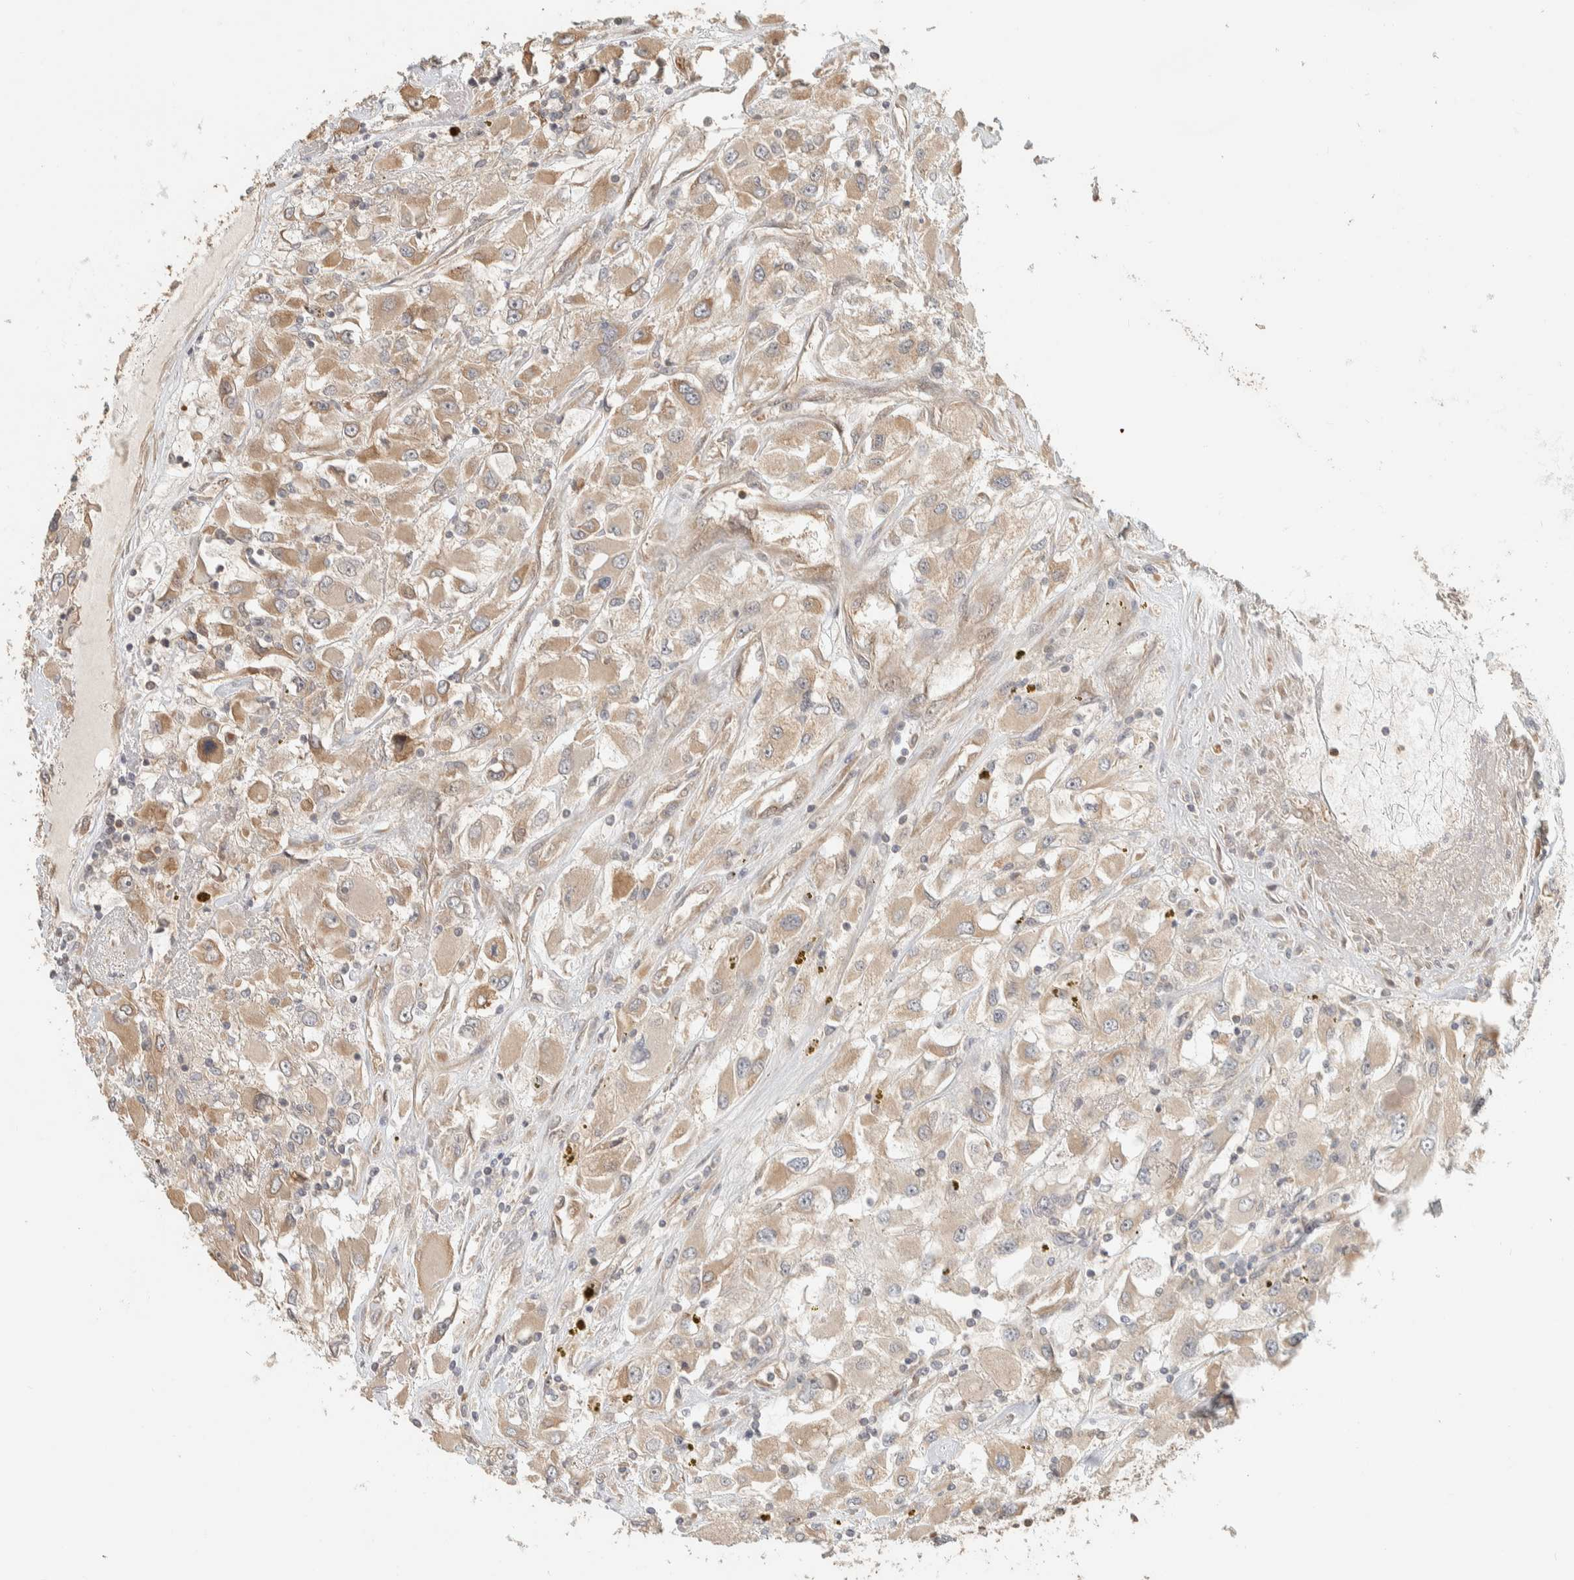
{"staining": {"intensity": "weak", "quantity": "25%-75%", "location": "cytoplasmic/membranous"}, "tissue": "renal cancer", "cell_type": "Tumor cells", "image_type": "cancer", "snomed": [{"axis": "morphology", "description": "Adenocarcinoma, NOS"}, {"axis": "topography", "description": "Kidney"}], "caption": "Renal cancer stained with DAB immunohistochemistry (IHC) displays low levels of weak cytoplasmic/membranous staining in about 25%-75% of tumor cells. (DAB (3,3'-diaminobenzidine) IHC with brightfield microscopy, high magnification).", "gene": "ADSS2", "patient": {"sex": "female", "age": 52}}